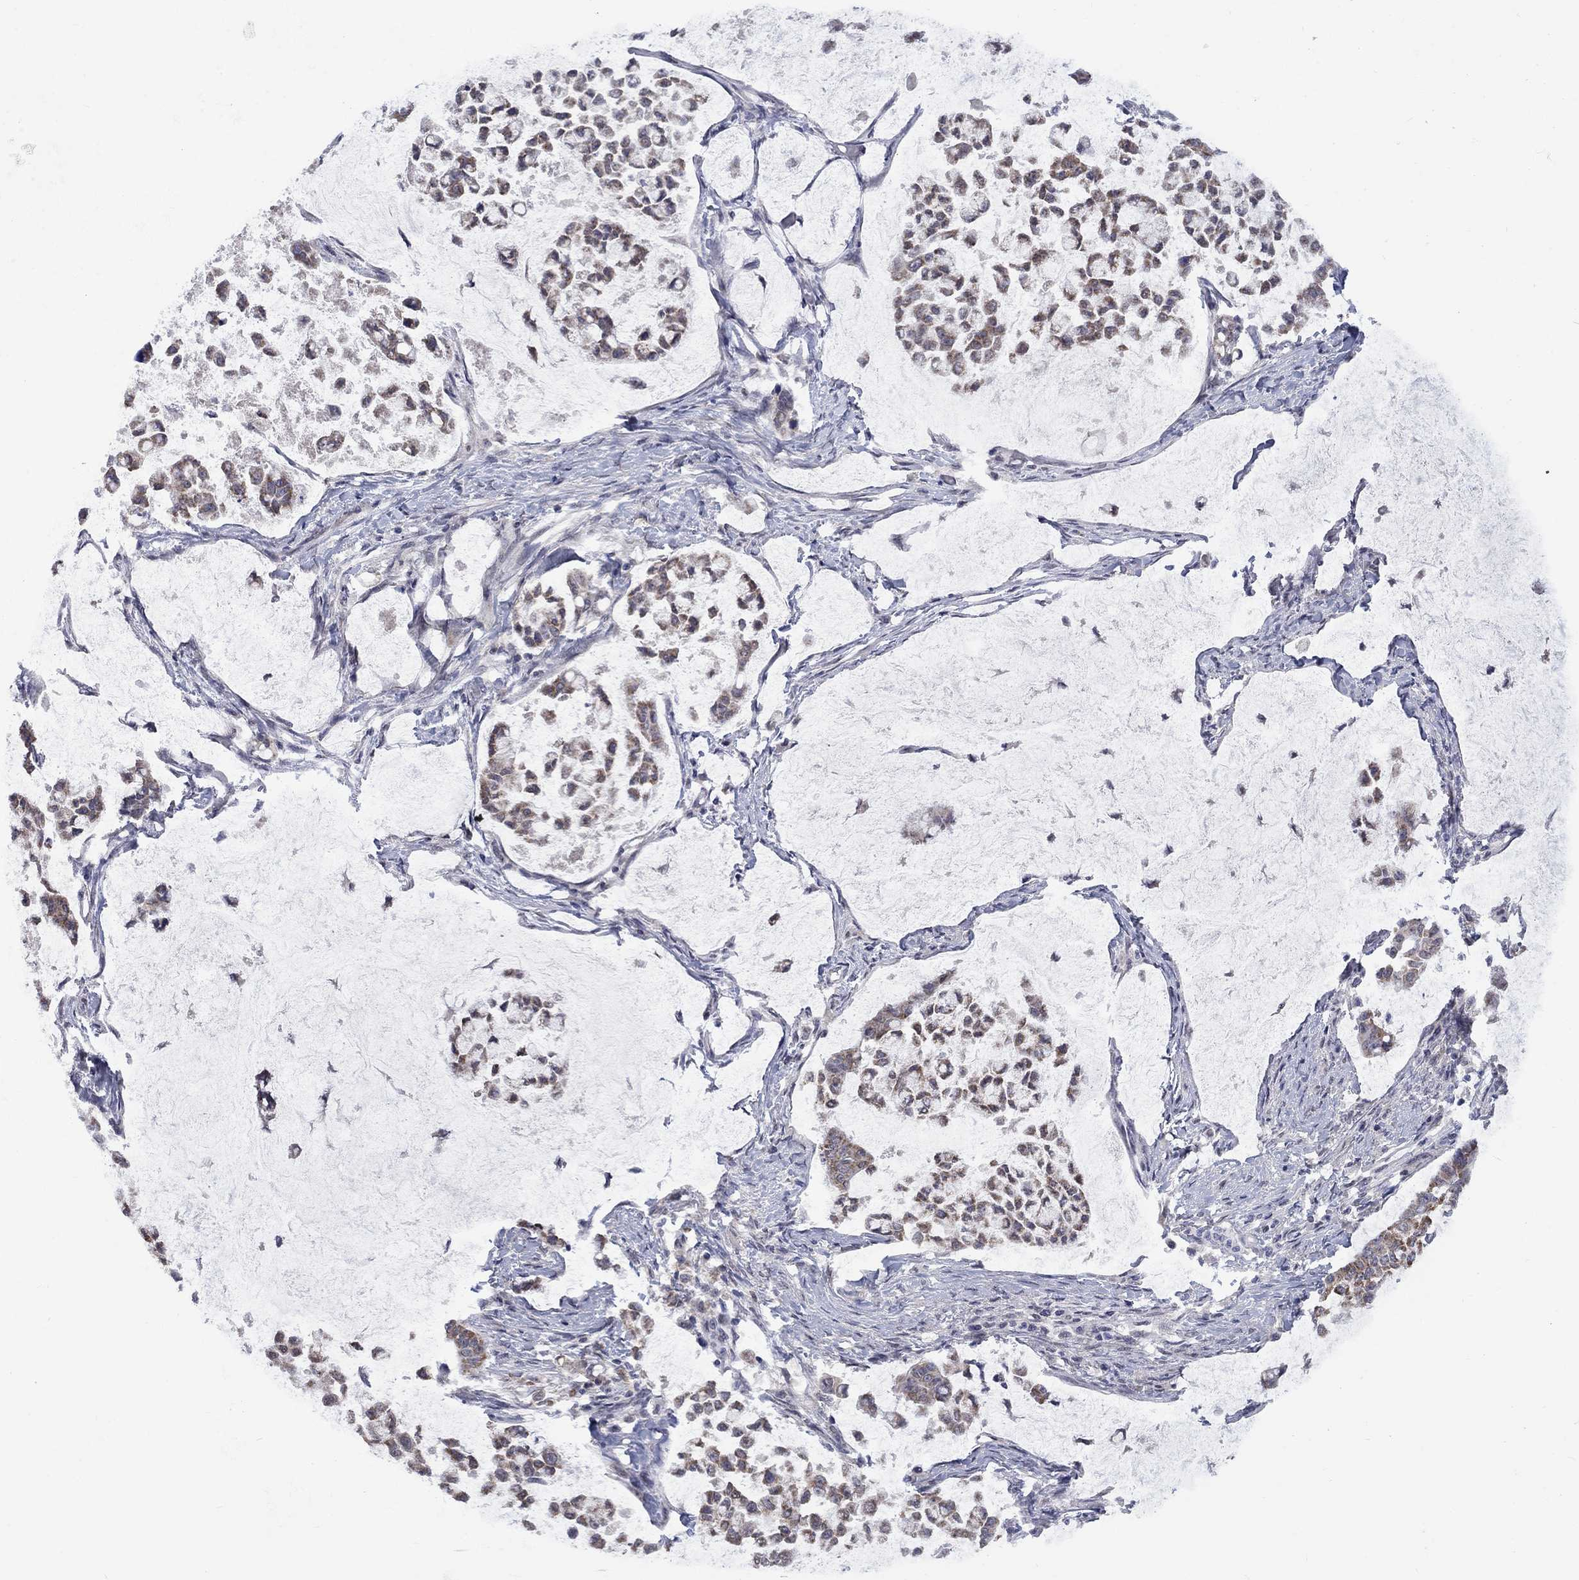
{"staining": {"intensity": "moderate", "quantity": ">75%", "location": "cytoplasmic/membranous"}, "tissue": "stomach cancer", "cell_type": "Tumor cells", "image_type": "cancer", "snomed": [{"axis": "morphology", "description": "Adenocarcinoma, NOS"}, {"axis": "topography", "description": "Stomach"}], "caption": "Immunohistochemistry (IHC) of stomach cancer (adenocarcinoma) displays medium levels of moderate cytoplasmic/membranous positivity in about >75% of tumor cells. (Stains: DAB (3,3'-diaminobenzidine) in brown, nuclei in blue, Microscopy: brightfield microscopy at high magnification).", "gene": "KCNJ16", "patient": {"sex": "male", "age": 82}}